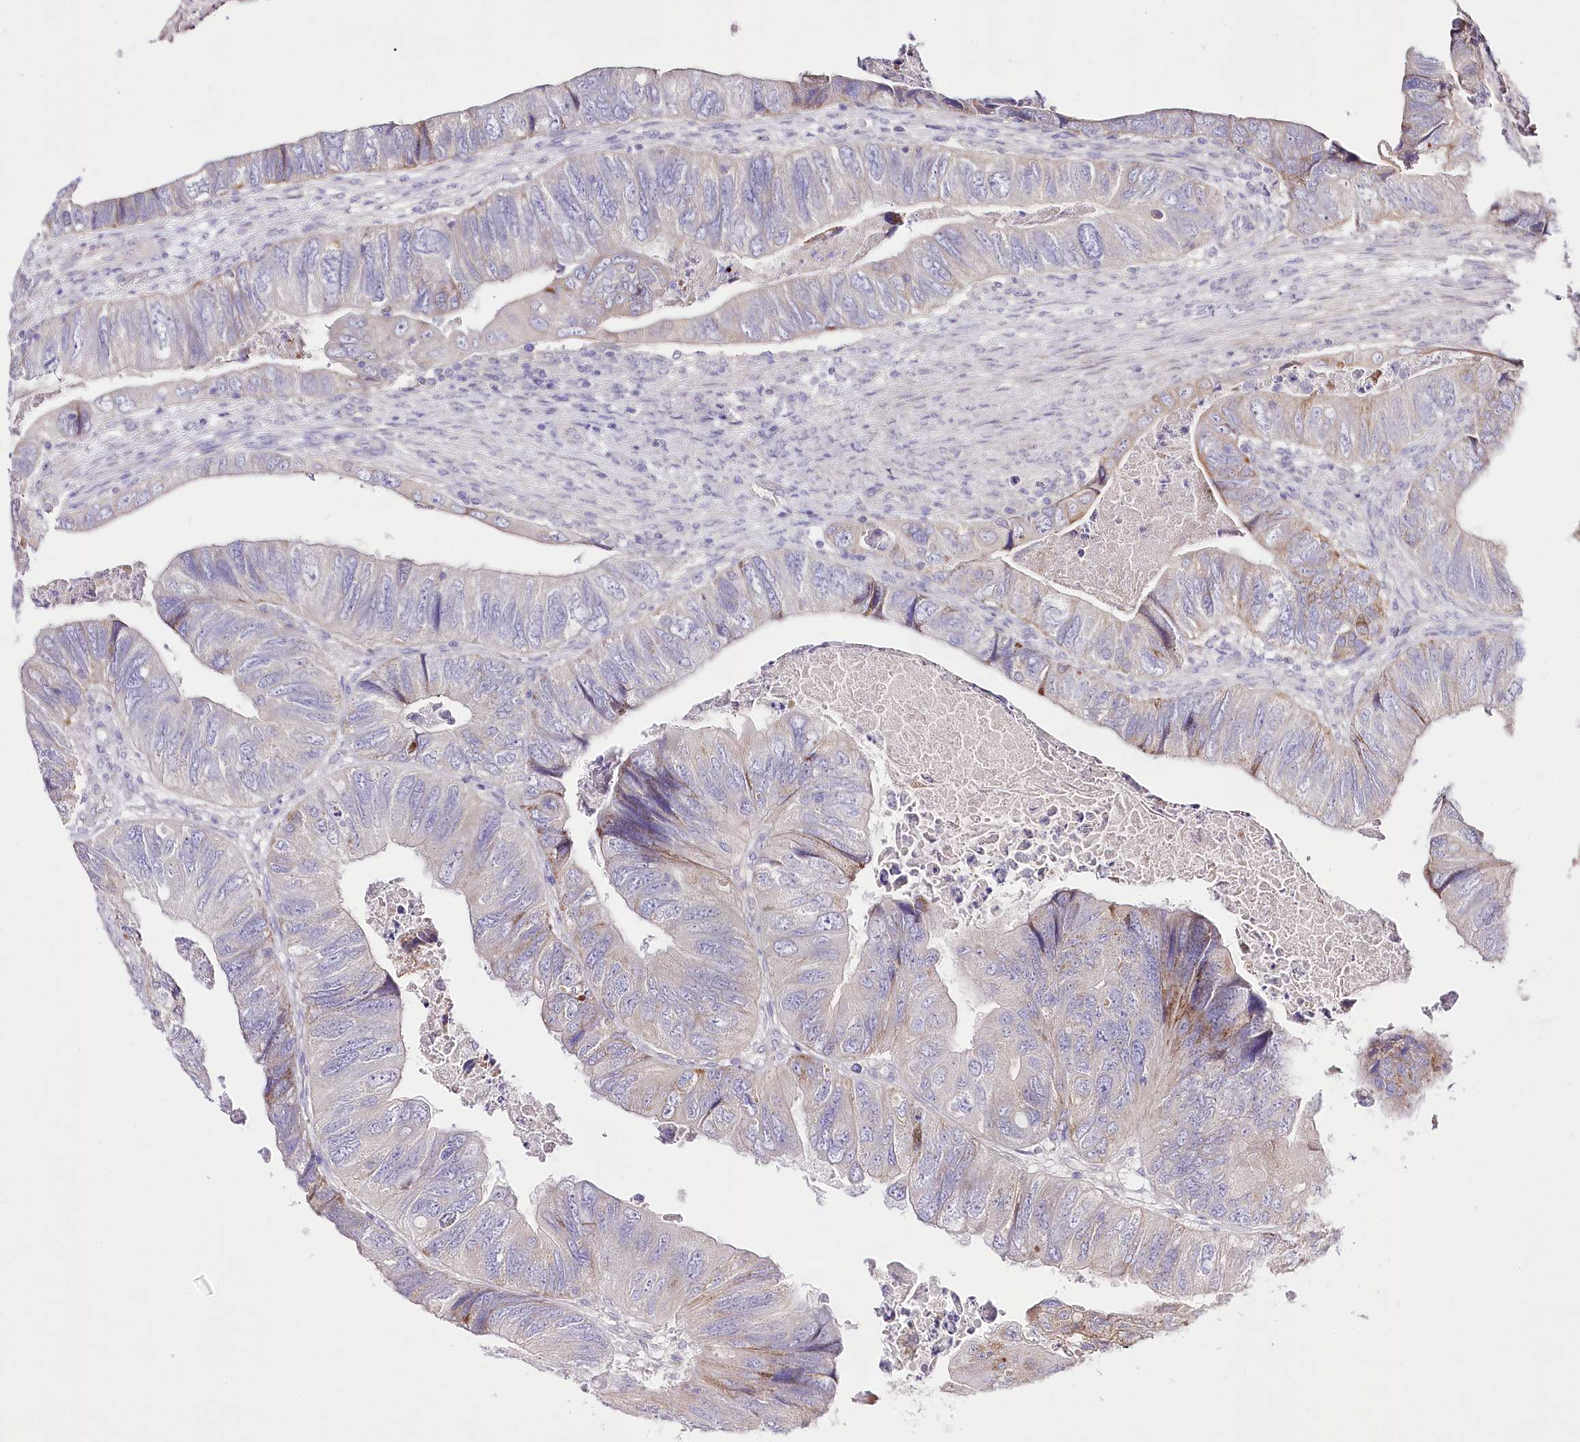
{"staining": {"intensity": "moderate", "quantity": "<25%", "location": "cytoplasmic/membranous"}, "tissue": "colorectal cancer", "cell_type": "Tumor cells", "image_type": "cancer", "snomed": [{"axis": "morphology", "description": "Adenocarcinoma, NOS"}, {"axis": "topography", "description": "Rectum"}], "caption": "Protein staining demonstrates moderate cytoplasmic/membranous expression in about <25% of tumor cells in adenocarcinoma (colorectal).", "gene": "LRRC14B", "patient": {"sex": "male", "age": 63}}